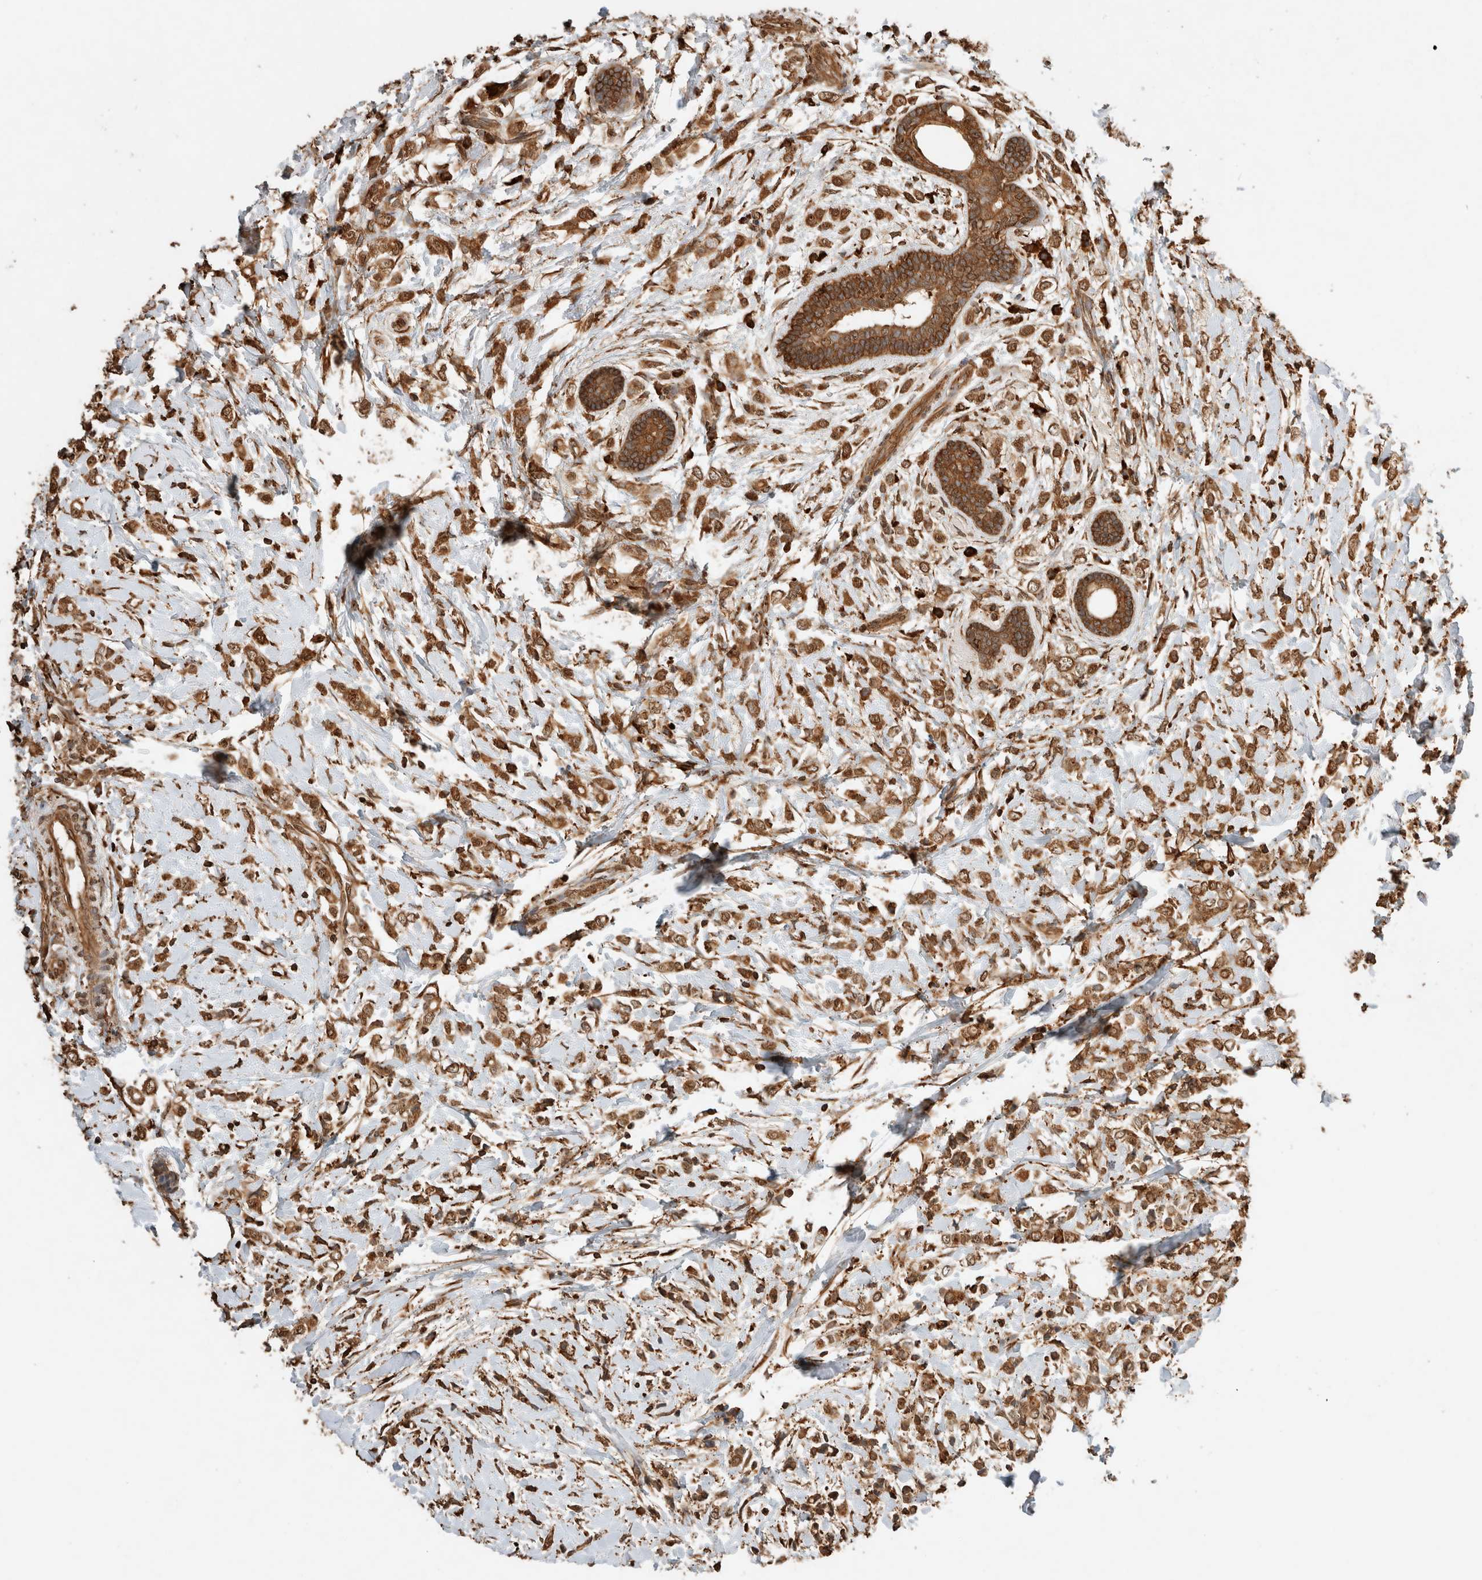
{"staining": {"intensity": "moderate", "quantity": ">75%", "location": "cytoplasmic/membranous"}, "tissue": "breast cancer", "cell_type": "Tumor cells", "image_type": "cancer", "snomed": [{"axis": "morphology", "description": "Normal tissue, NOS"}, {"axis": "morphology", "description": "Lobular carcinoma"}, {"axis": "topography", "description": "Breast"}], "caption": "Immunohistochemical staining of breast cancer demonstrates medium levels of moderate cytoplasmic/membranous positivity in approximately >75% of tumor cells.", "gene": "ERAP1", "patient": {"sex": "female", "age": 47}}